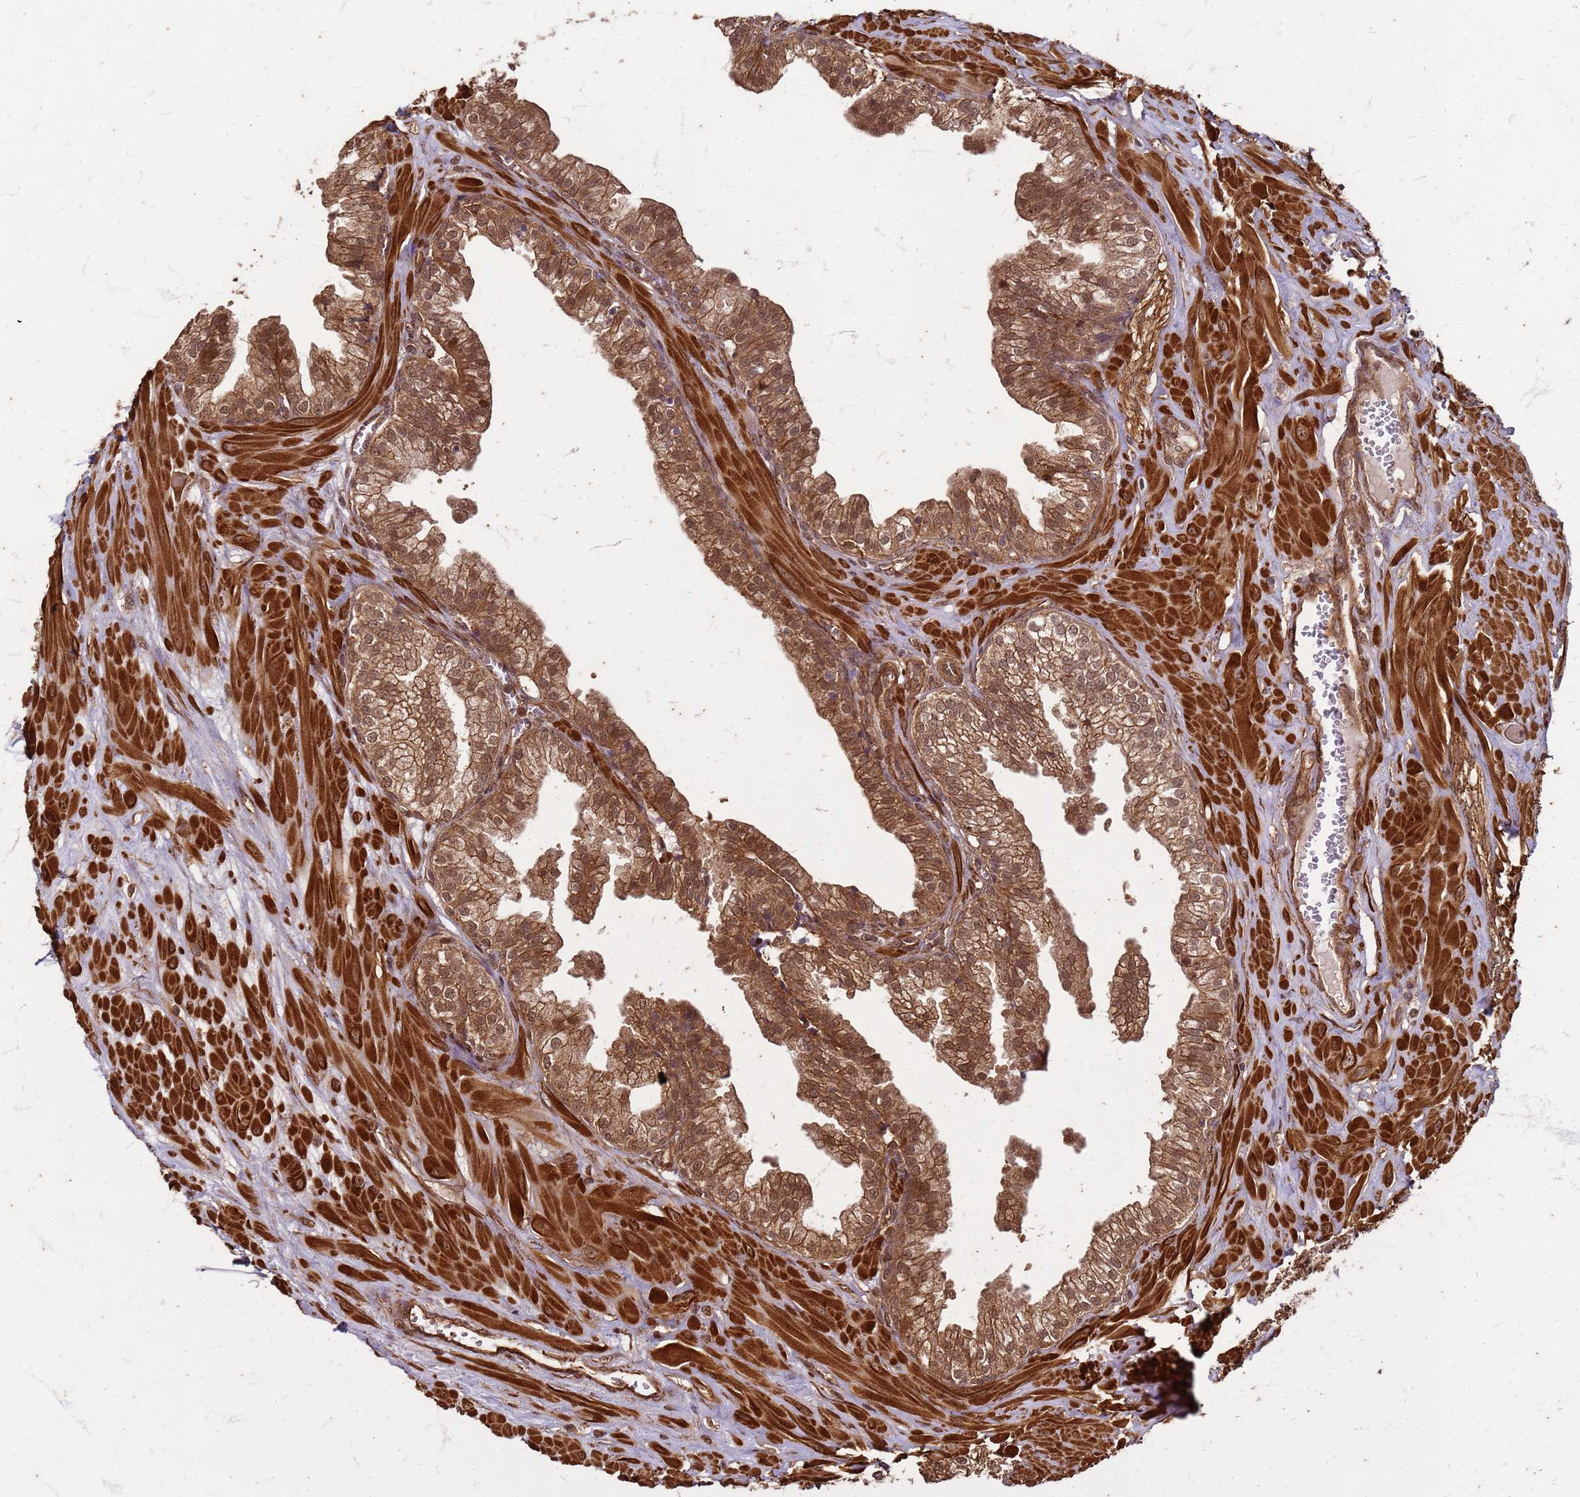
{"staining": {"intensity": "moderate", "quantity": ">75%", "location": "cytoplasmic/membranous,nuclear"}, "tissue": "prostate", "cell_type": "Glandular cells", "image_type": "normal", "snomed": [{"axis": "morphology", "description": "Normal tissue, NOS"}, {"axis": "topography", "description": "Prostate"}, {"axis": "topography", "description": "Peripheral nerve tissue"}], "caption": "A medium amount of moderate cytoplasmic/membranous,nuclear expression is seen in about >75% of glandular cells in benign prostate. (DAB (3,3'-diaminobenzidine) IHC, brown staining for protein, blue staining for nuclei).", "gene": "KIF26A", "patient": {"sex": "male", "age": 55}}